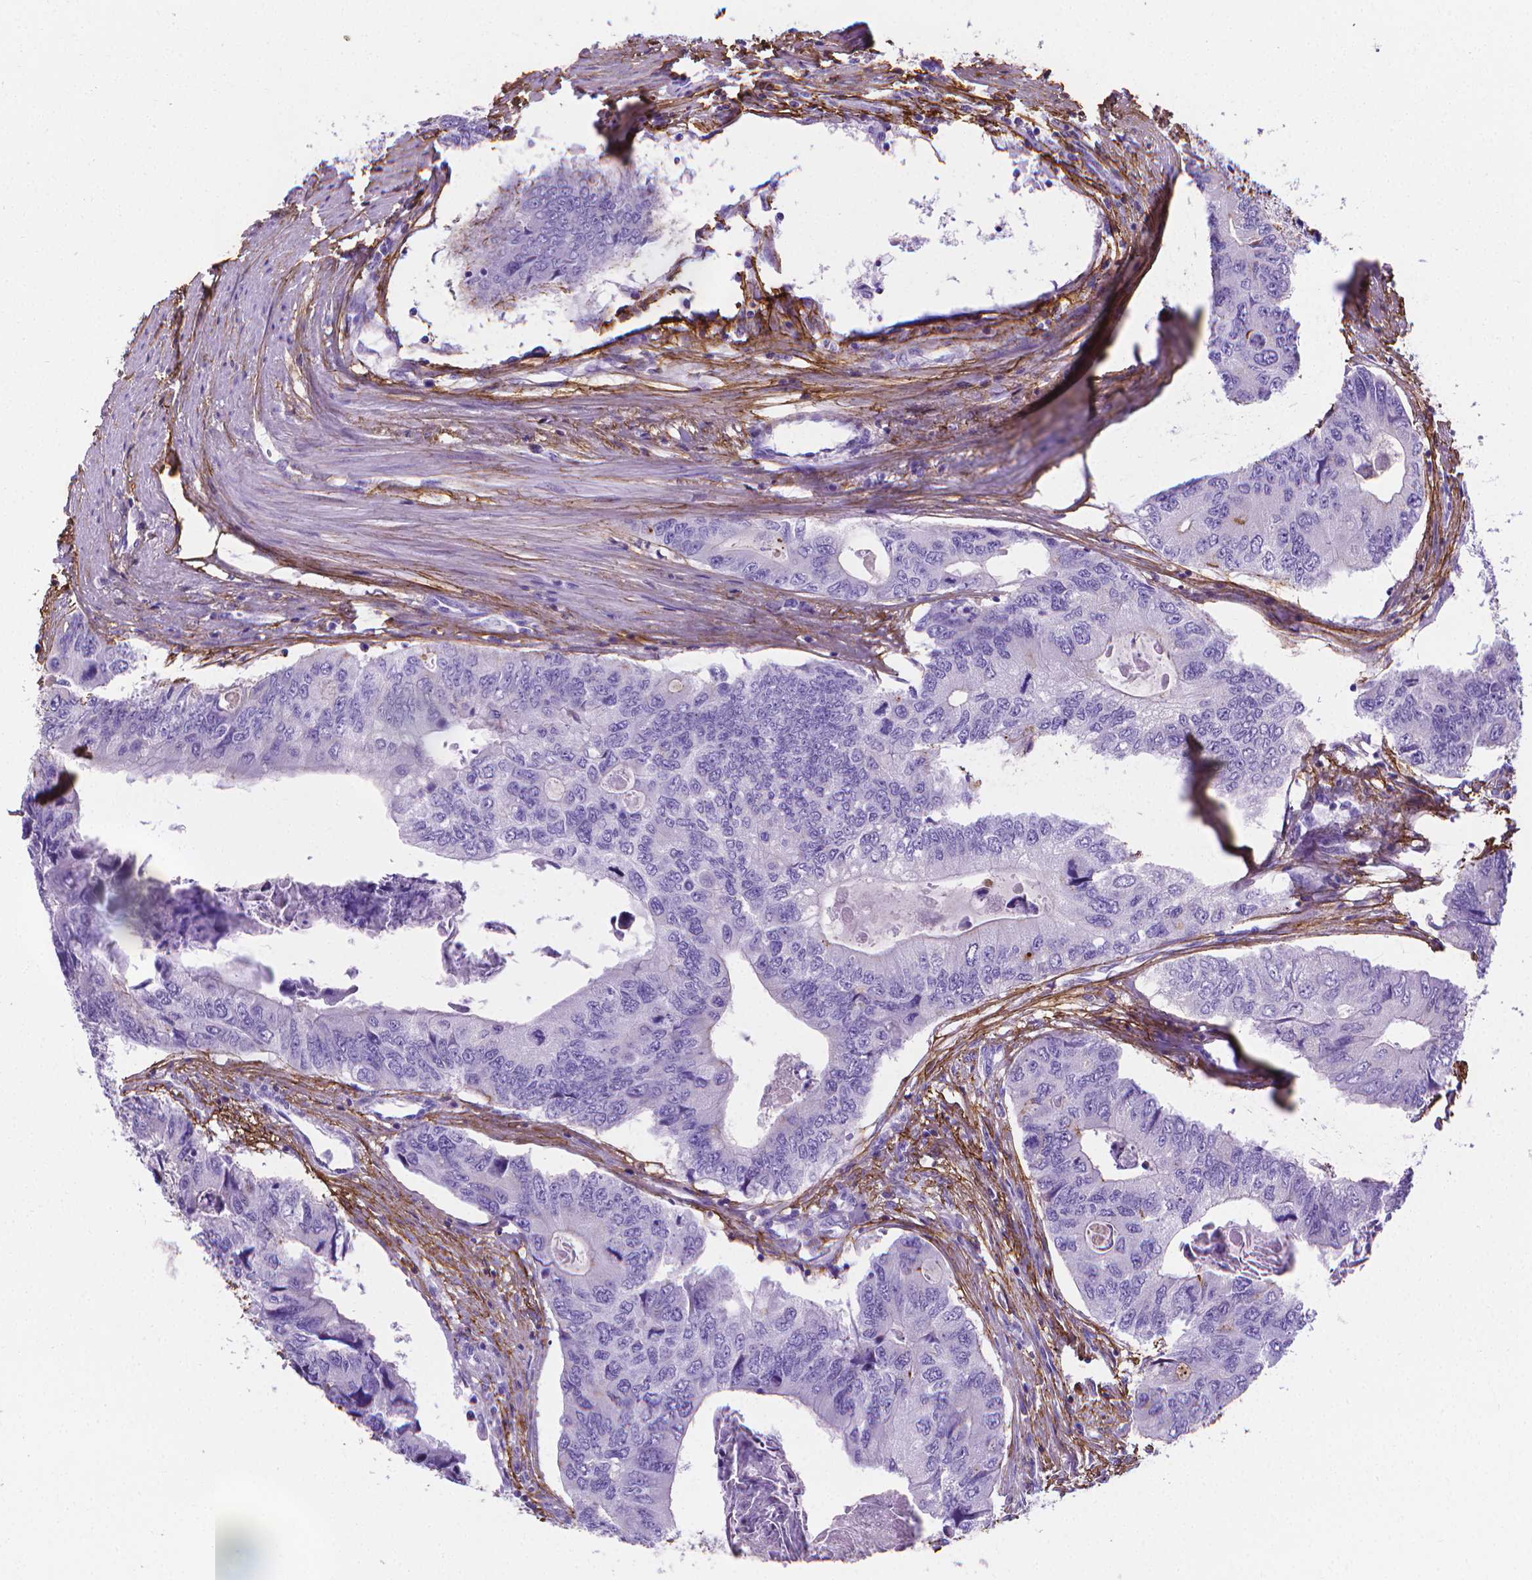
{"staining": {"intensity": "negative", "quantity": "none", "location": "none"}, "tissue": "colorectal cancer", "cell_type": "Tumor cells", "image_type": "cancer", "snomed": [{"axis": "morphology", "description": "Adenocarcinoma, NOS"}, {"axis": "topography", "description": "Colon"}], "caption": "DAB immunohistochemical staining of human colorectal adenocarcinoma shows no significant expression in tumor cells.", "gene": "MFAP2", "patient": {"sex": "male", "age": 53}}